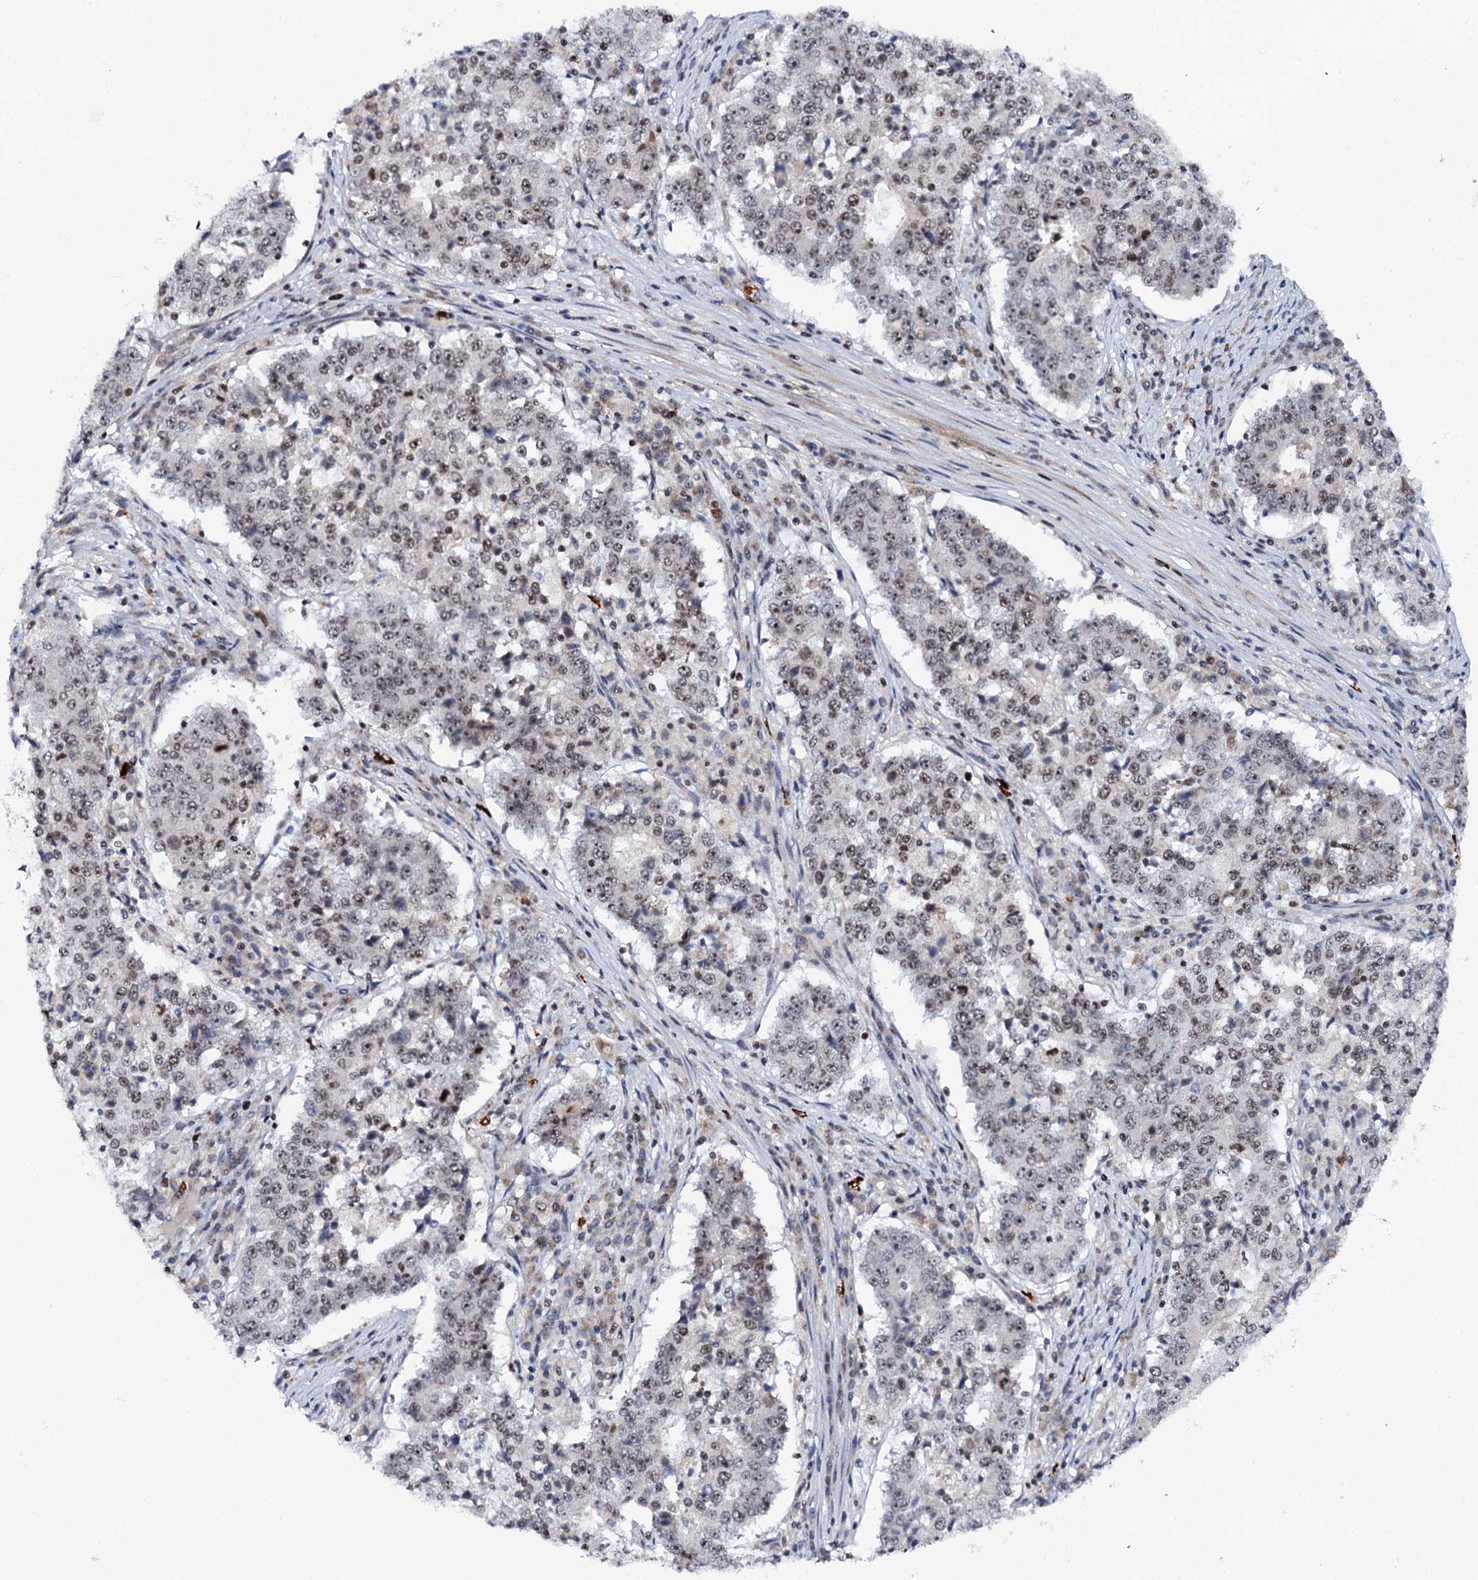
{"staining": {"intensity": "weak", "quantity": "25%-75%", "location": "nuclear"}, "tissue": "stomach cancer", "cell_type": "Tumor cells", "image_type": "cancer", "snomed": [{"axis": "morphology", "description": "Adenocarcinoma, NOS"}, {"axis": "topography", "description": "Stomach"}], "caption": "Approximately 25%-75% of tumor cells in stomach adenocarcinoma exhibit weak nuclear protein positivity as visualized by brown immunohistochemical staining.", "gene": "BUD13", "patient": {"sex": "male", "age": 59}}